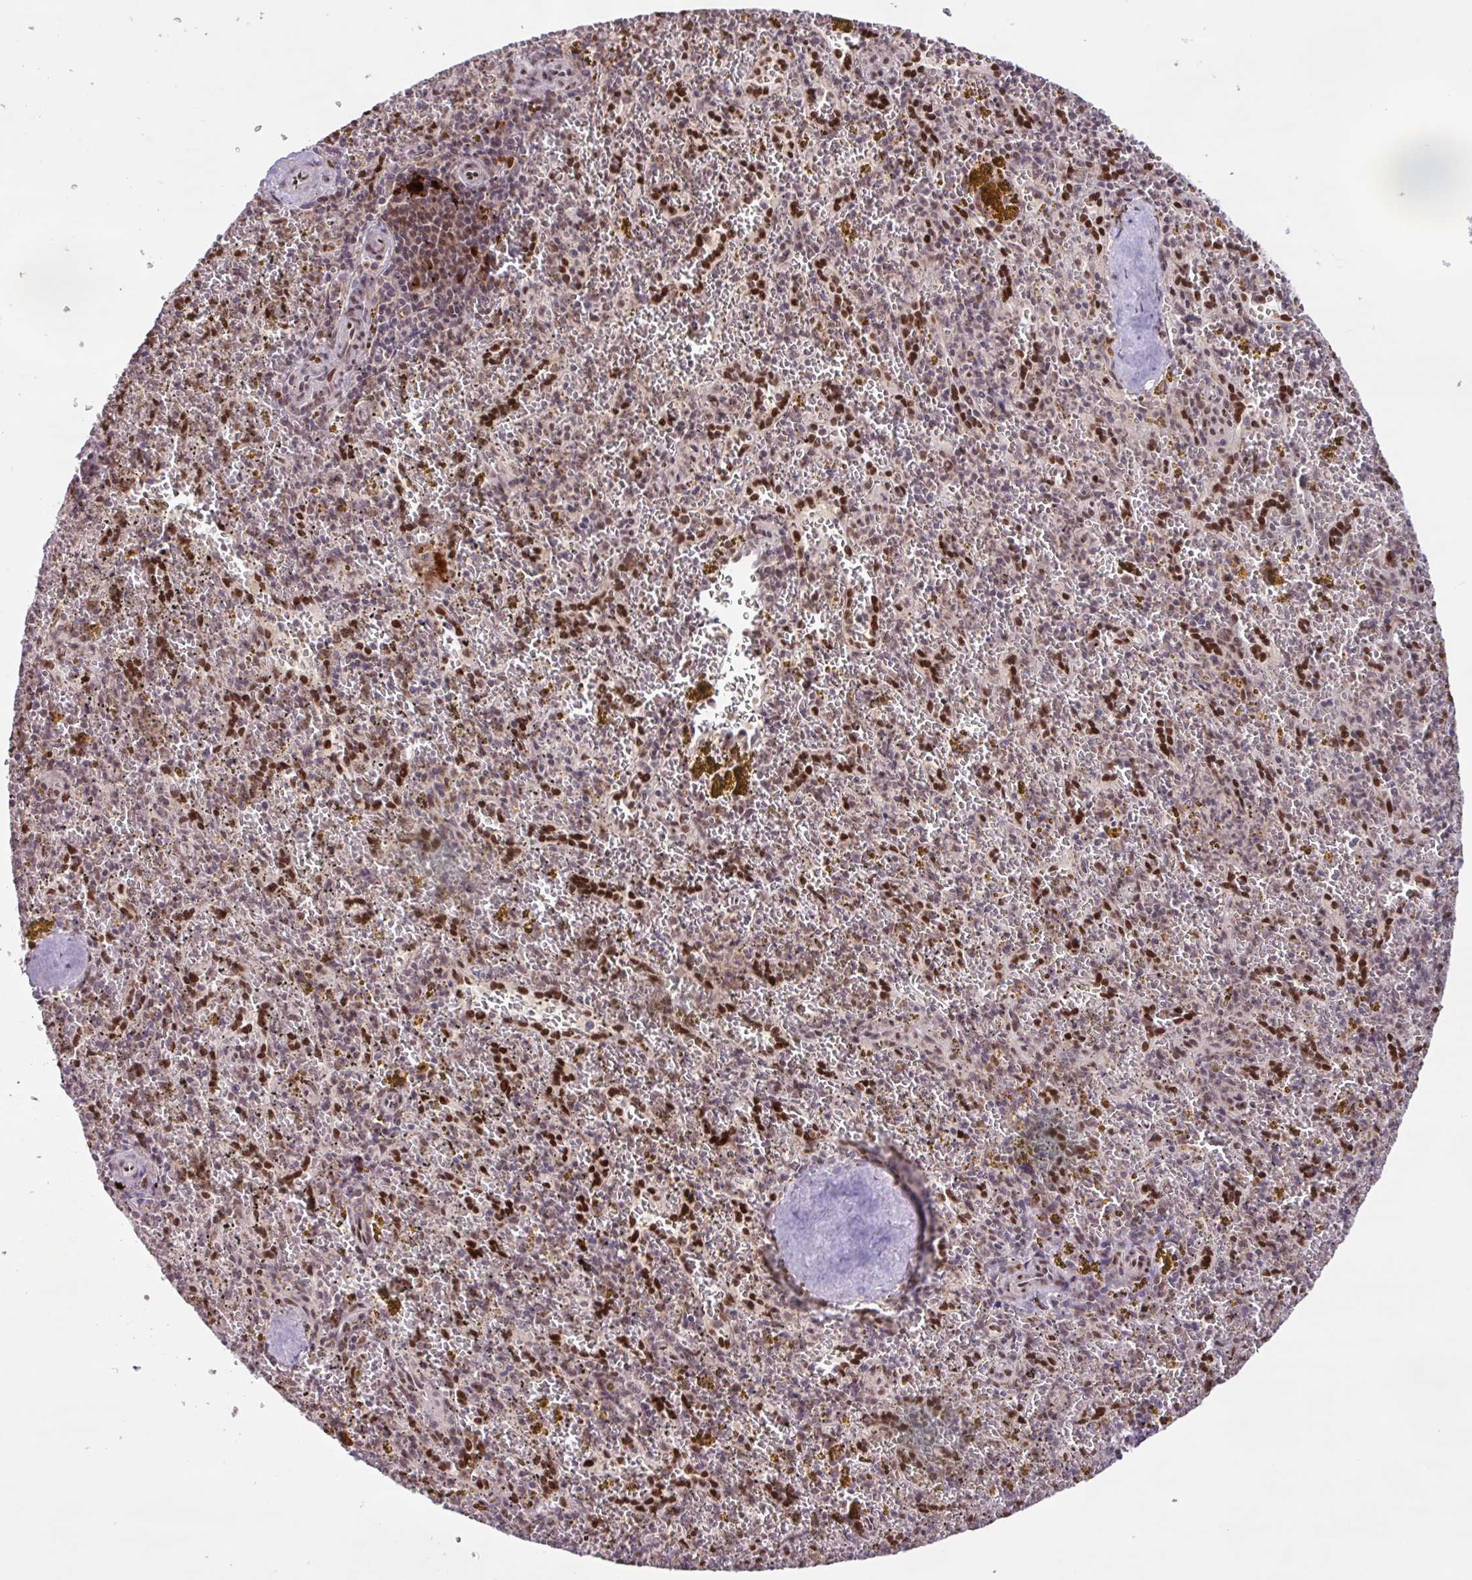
{"staining": {"intensity": "weak", "quantity": "25%-75%", "location": "nuclear"}, "tissue": "spleen", "cell_type": "Cells in red pulp", "image_type": "normal", "snomed": [{"axis": "morphology", "description": "Normal tissue, NOS"}, {"axis": "topography", "description": "Spleen"}], "caption": "This micrograph displays immunohistochemistry staining of normal human spleen, with low weak nuclear staining in approximately 25%-75% of cells in red pulp.", "gene": "BRD3", "patient": {"sex": "male", "age": 57}}